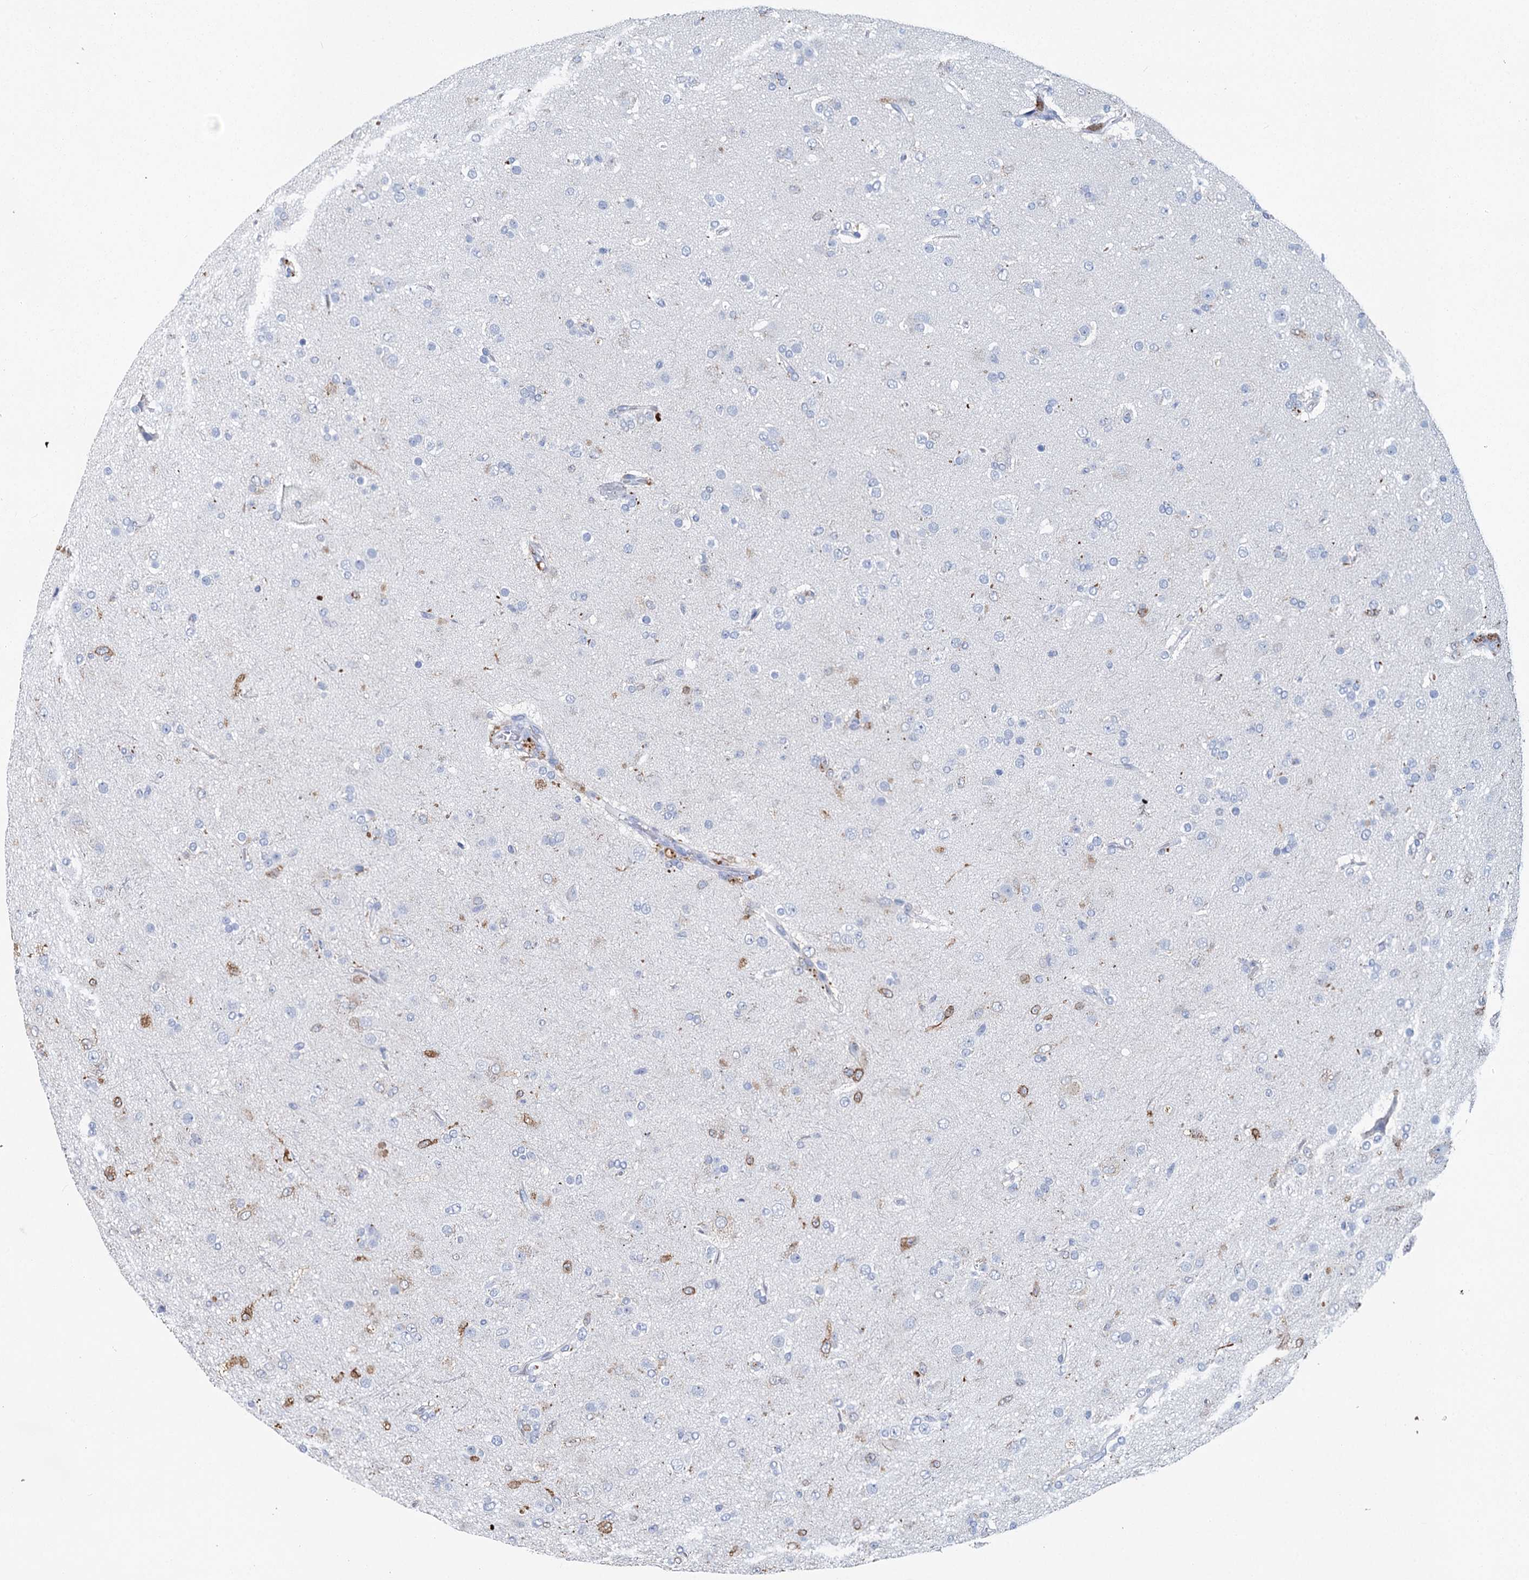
{"staining": {"intensity": "negative", "quantity": "none", "location": "none"}, "tissue": "glioma", "cell_type": "Tumor cells", "image_type": "cancer", "snomed": [{"axis": "morphology", "description": "Glioma, malignant, Low grade"}, {"axis": "topography", "description": "Brain"}], "caption": "Immunohistochemistry (IHC) histopathology image of neoplastic tissue: malignant low-grade glioma stained with DAB (3,3'-diaminobenzidine) shows no significant protein positivity in tumor cells. The staining is performed using DAB brown chromogen with nuclei counter-stained in using hematoxylin.", "gene": "METTL7B", "patient": {"sex": "male", "age": 65}}